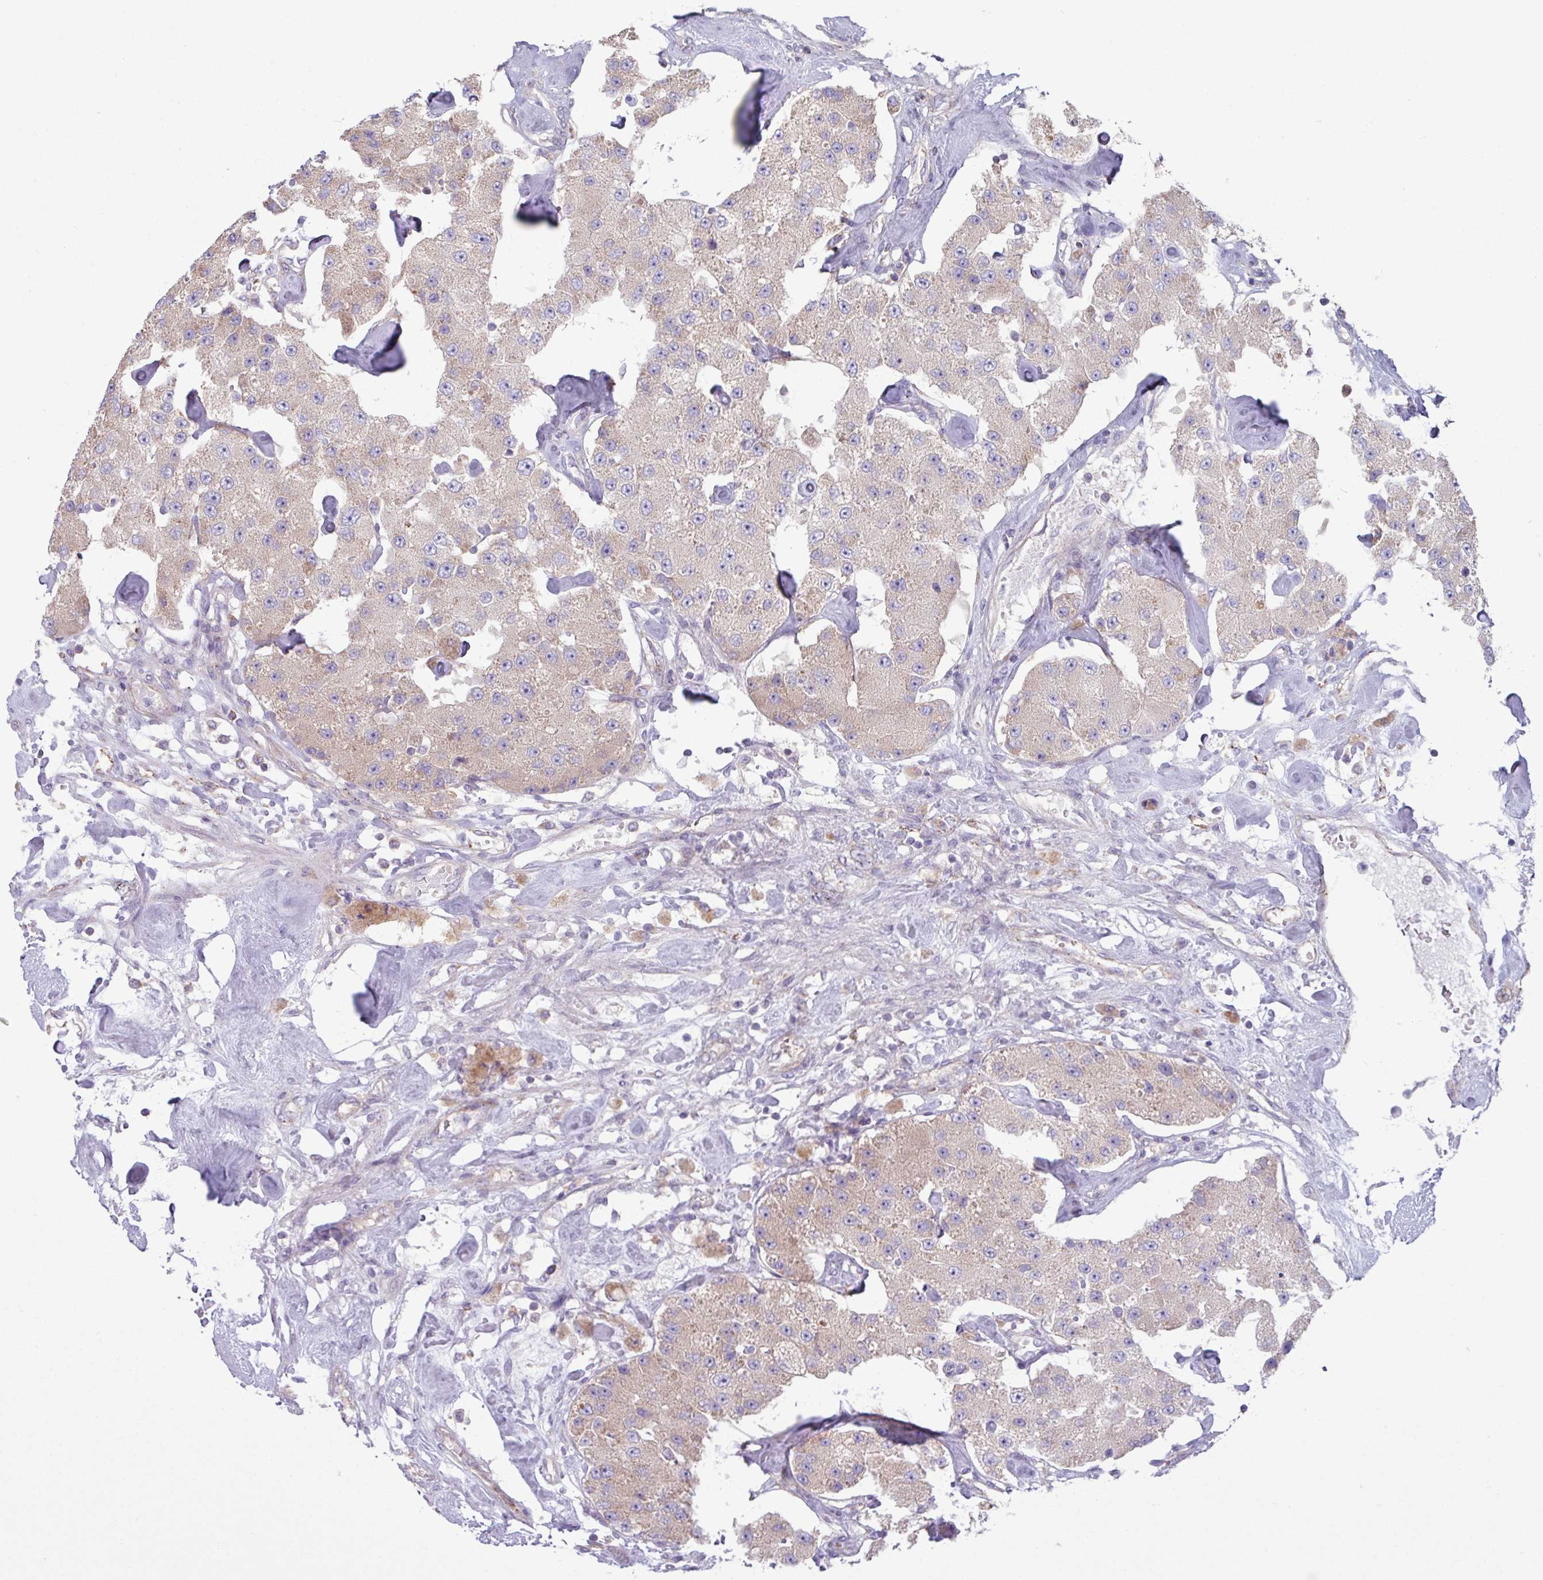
{"staining": {"intensity": "weak", "quantity": "<25%", "location": "cytoplasmic/membranous"}, "tissue": "carcinoid", "cell_type": "Tumor cells", "image_type": "cancer", "snomed": [{"axis": "morphology", "description": "Carcinoid, malignant, NOS"}, {"axis": "topography", "description": "Pancreas"}], "caption": "High magnification brightfield microscopy of carcinoid stained with DAB (brown) and counterstained with hematoxylin (blue): tumor cells show no significant positivity. (DAB (3,3'-diaminobenzidine) immunohistochemistry, high magnification).", "gene": "PPM1J", "patient": {"sex": "male", "age": 41}}